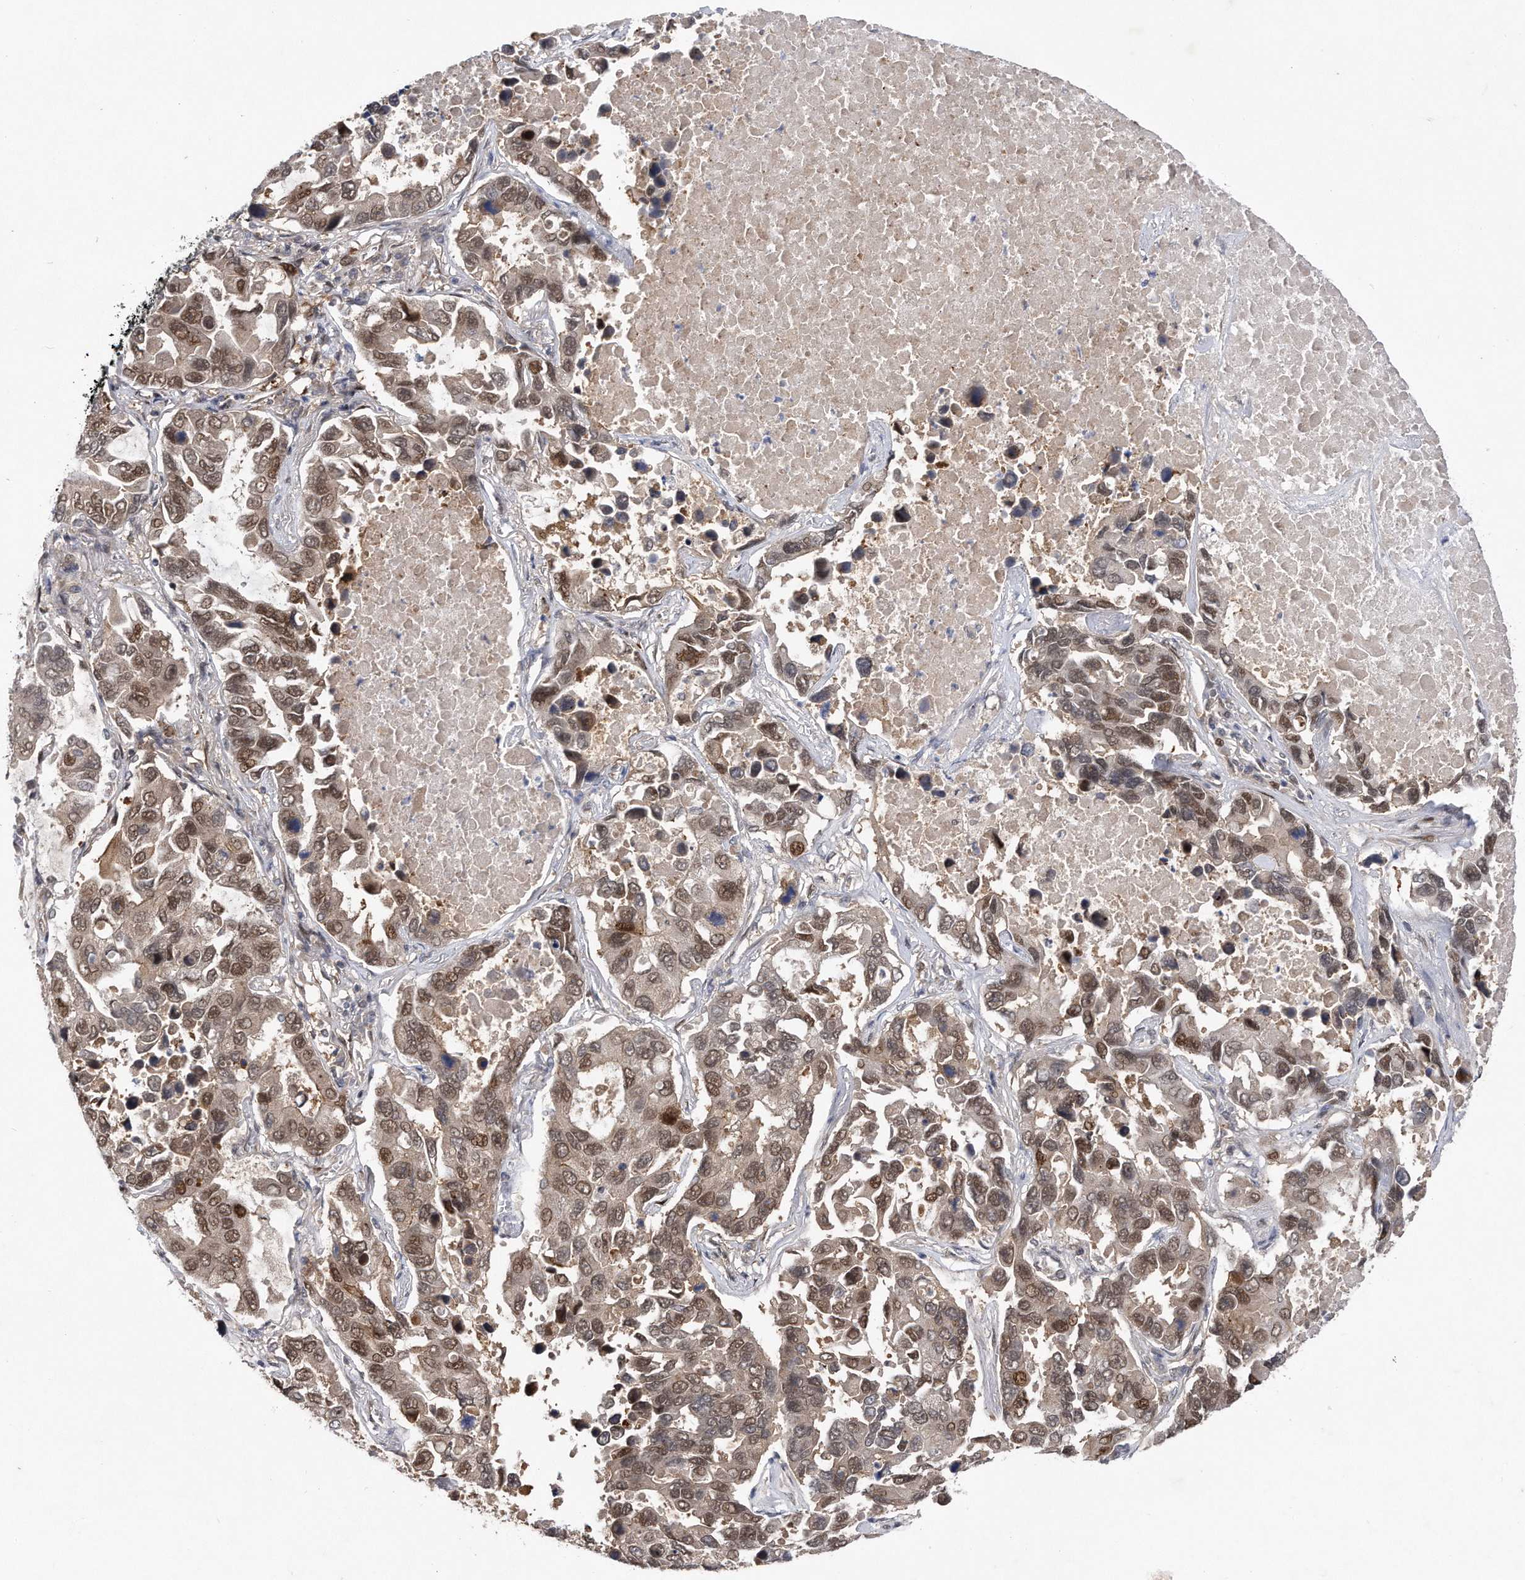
{"staining": {"intensity": "moderate", "quantity": "25%-75%", "location": "nuclear"}, "tissue": "lung cancer", "cell_type": "Tumor cells", "image_type": "cancer", "snomed": [{"axis": "morphology", "description": "Adenocarcinoma, NOS"}, {"axis": "topography", "description": "Lung"}], "caption": "IHC photomicrograph of human lung cancer (adenocarcinoma) stained for a protein (brown), which demonstrates medium levels of moderate nuclear staining in about 25%-75% of tumor cells.", "gene": "RWDD2A", "patient": {"sex": "male", "age": 64}}